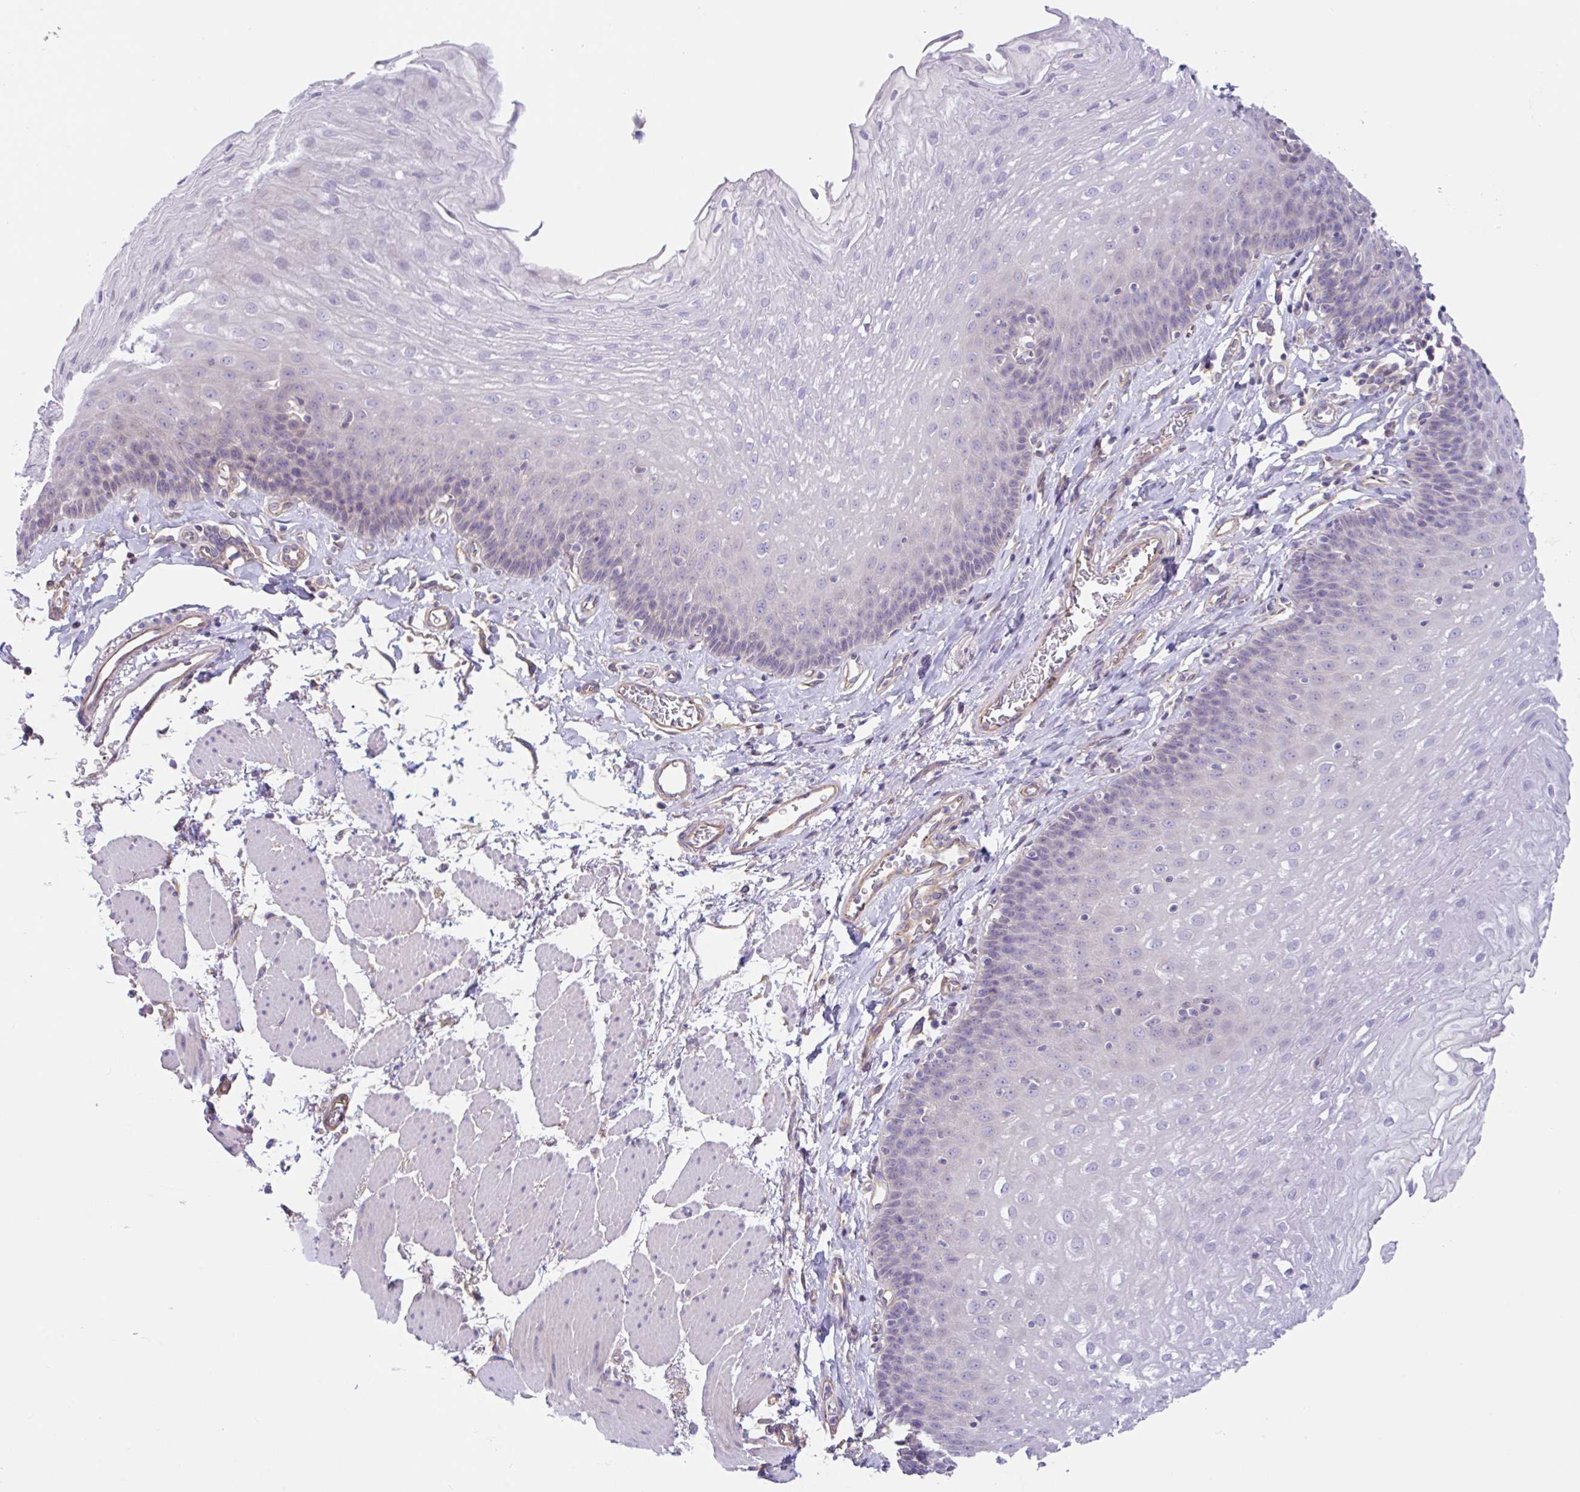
{"staining": {"intensity": "negative", "quantity": "none", "location": "none"}, "tissue": "esophagus", "cell_type": "Squamous epithelial cells", "image_type": "normal", "snomed": [{"axis": "morphology", "description": "Normal tissue, NOS"}, {"axis": "topography", "description": "Esophagus"}], "caption": "Protein analysis of benign esophagus shows no significant positivity in squamous epithelial cells.", "gene": "PLCD4", "patient": {"sex": "female", "age": 81}}